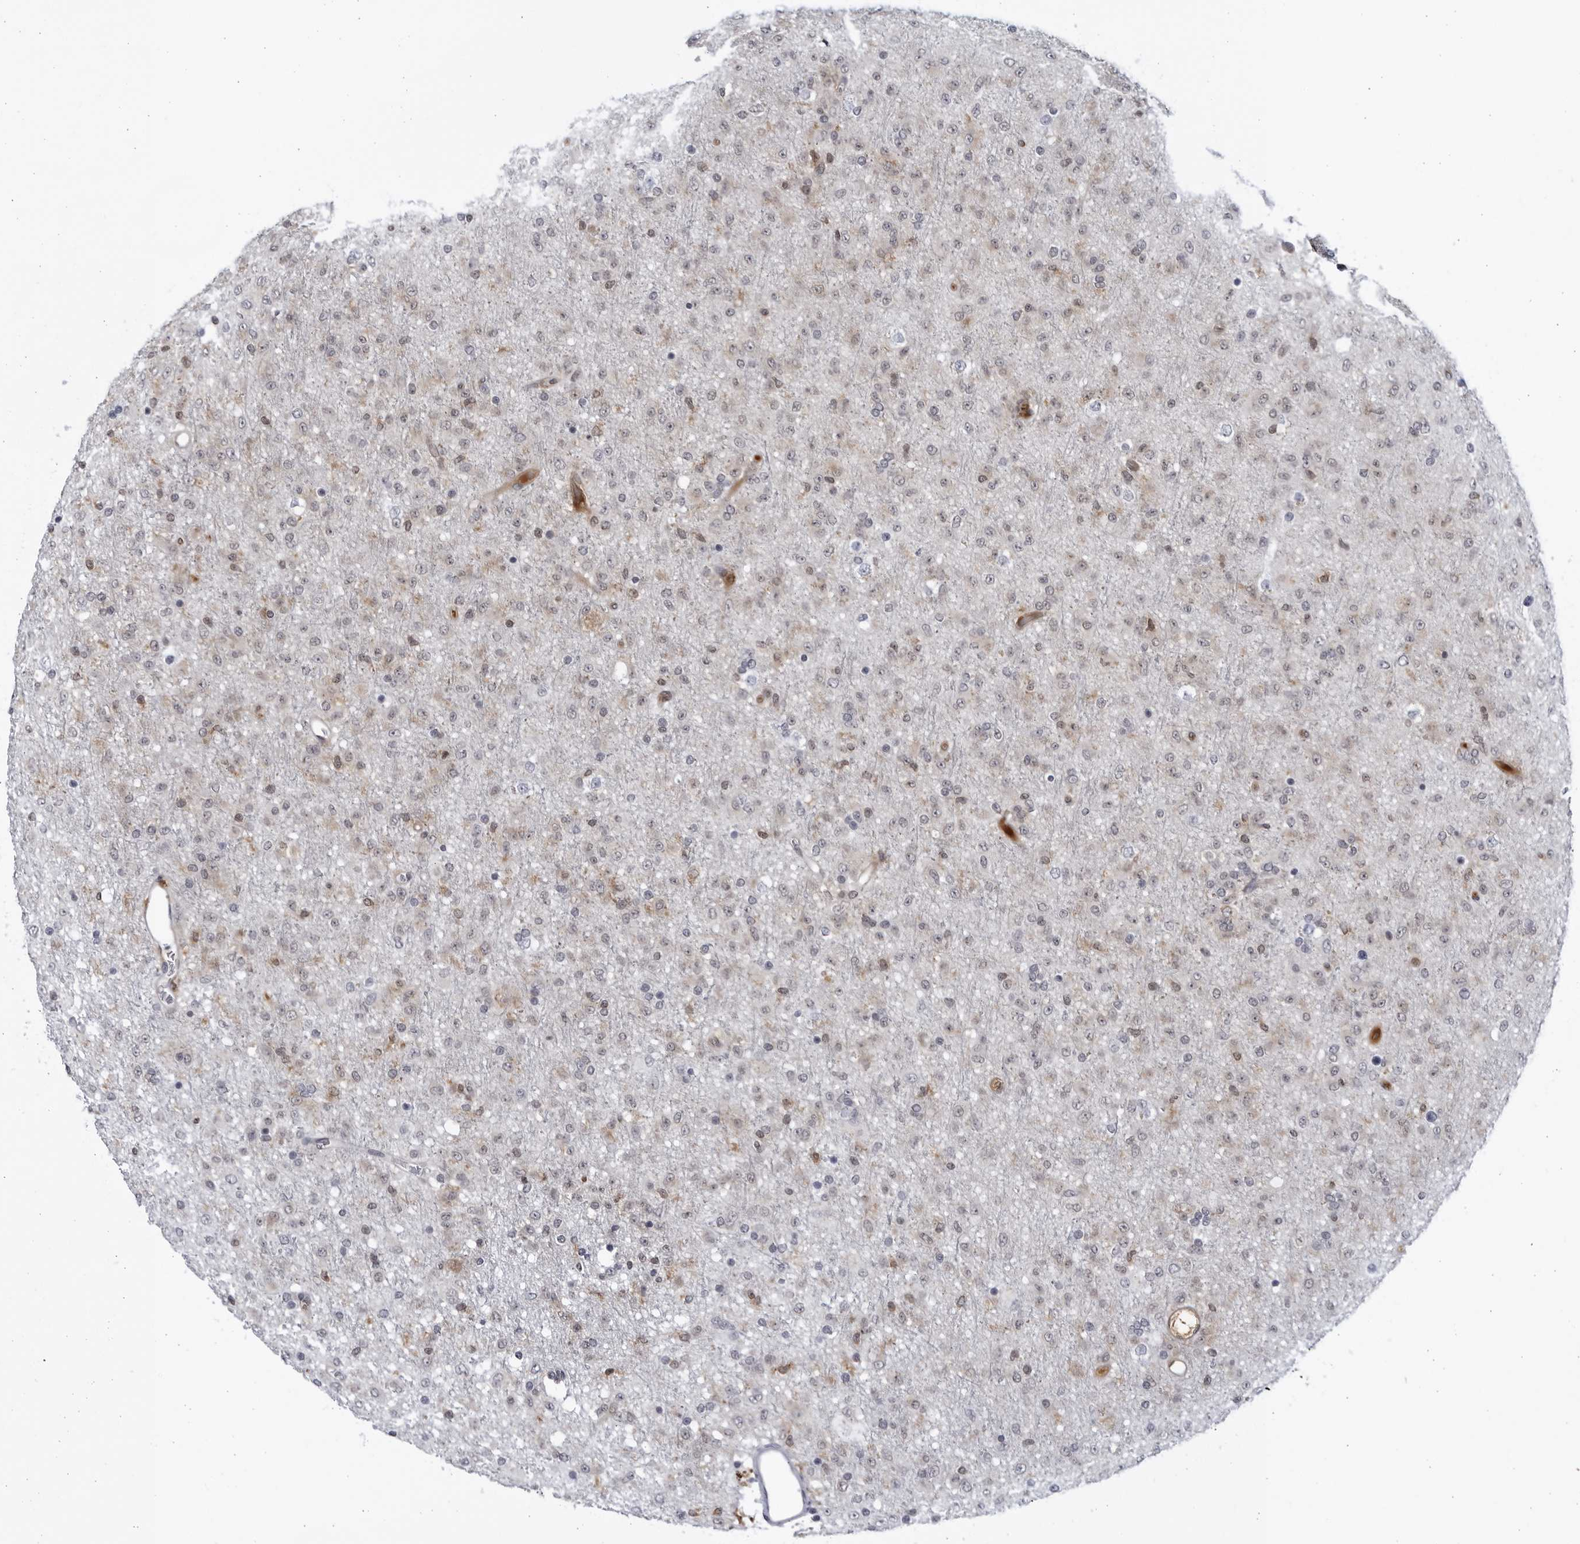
{"staining": {"intensity": "negative", "quantity": "none", "location": "none"}, "tissue": "glioma", "cell_type": "Tumor cells", "image_type": "cancer", "snomed": [{"axis": "morphology", "description": "Glioma, malignant, Low grade"}, {"axis": "topography", "description": "Brain"}], "caption": "An immunohistochemistry micrograph of glioma is shown. There is no staining in tumor cells of glioma. The staining is performed using DAB (3,3'-diaminobenzidine) brown chromogen with nuclei counter-stained in using hematoxylin.", "gene": "BMP2K", "patient": {"sex": "male", "age": 65}}